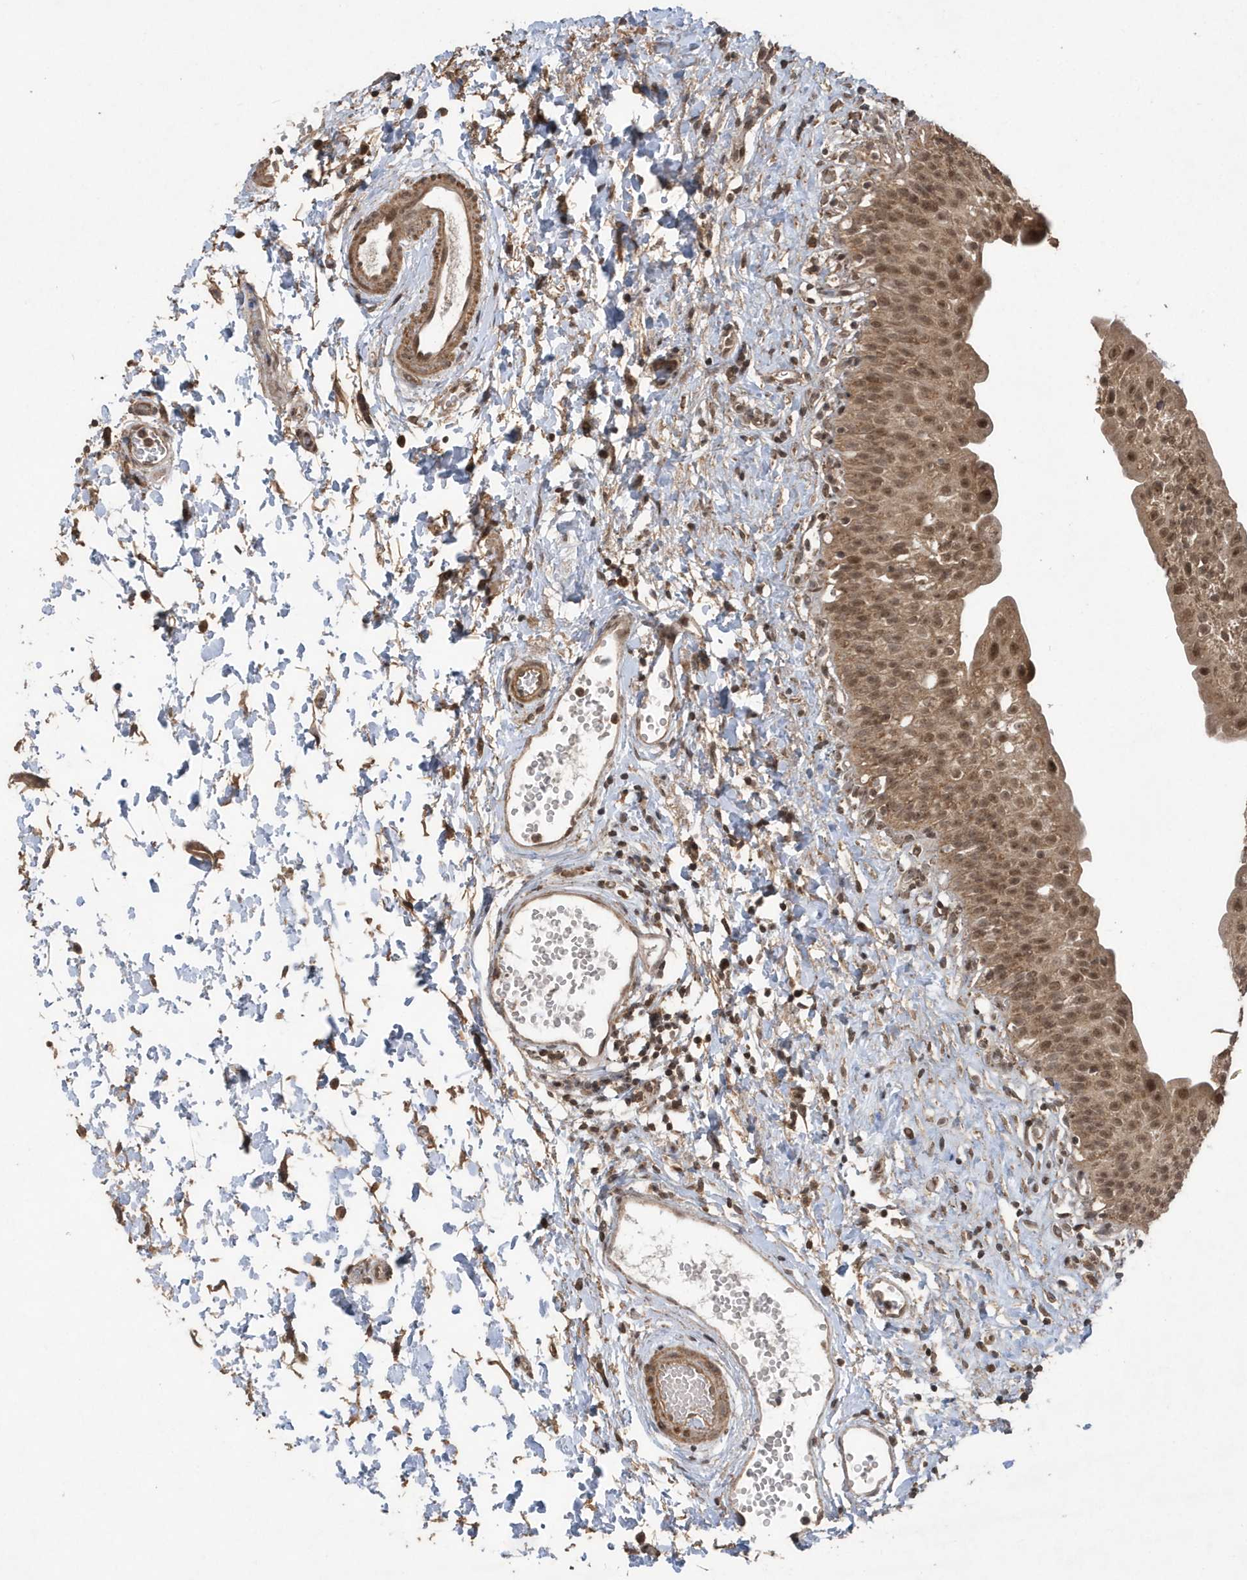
{"staining": {"intensity": "moderate", "quantity": ">75%", "location": "cytoplasmic/membranous,nuclear"}, "tissue": "urinary bladder", "cell_type": "Urothelial cells", "image_type": "normal", "snomed": [{"axis": "morphology", "description": "Normal tissue, NOS"}, {"axis": "topography", "description": "Urinary bladder"}], "caption": "Urinary bladder stained with a protein marker displays moderate staining in urothelial cells.", "gene": "PAXBP1", "patient": {"sex": "male", "age": 51}}